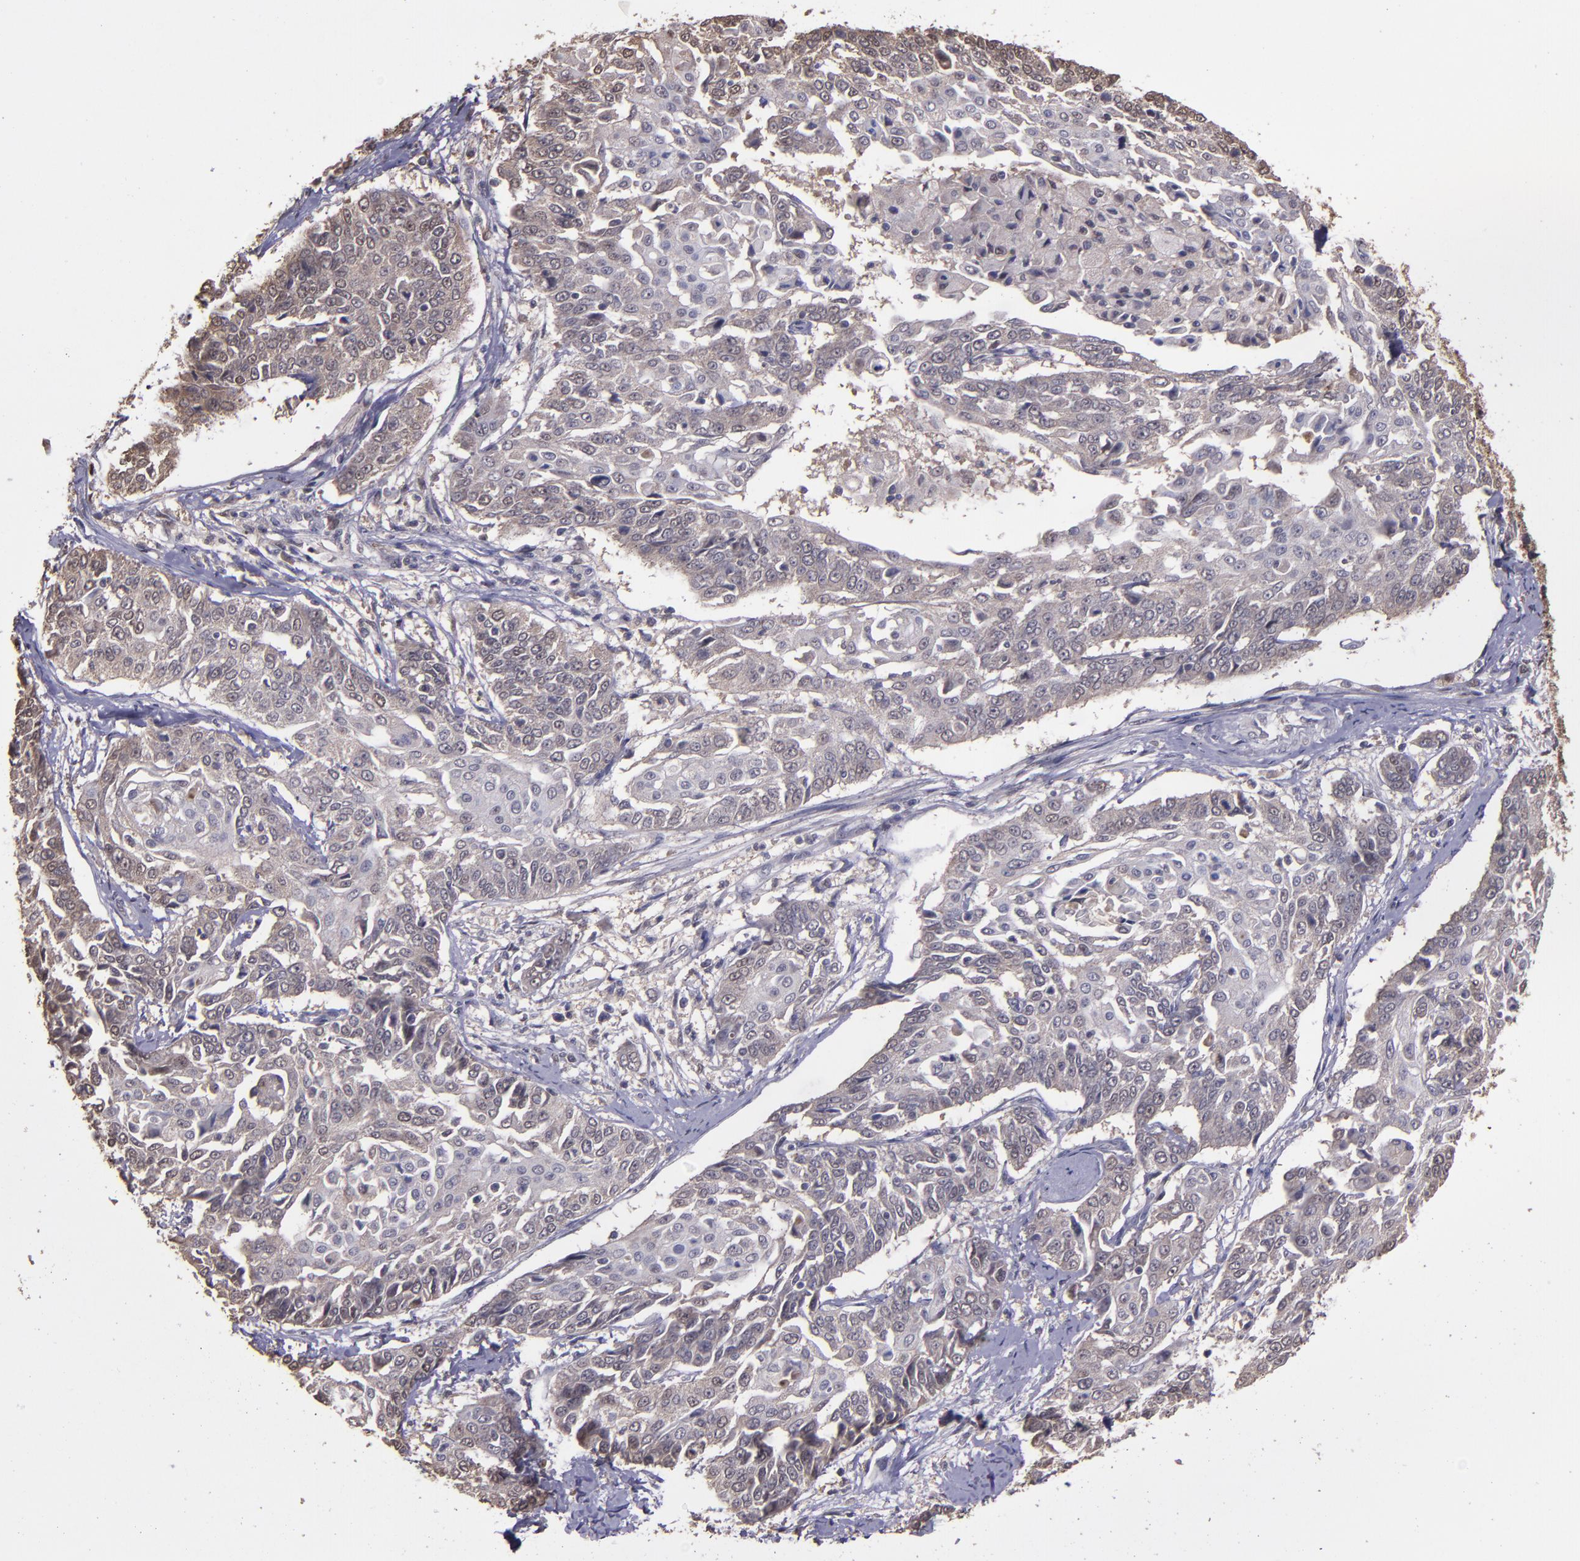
{"staining": {"intensity": "weak", "quantity": "25%-75%", "location": "cytoplasmic/membranous"}, "tissue": "cervical cancer", "cell_type": "Tumor cells", "image_type": "cancer", "snomed": [{"axis": "morphology", "description": "Squamous cell carcinoma, NOS"}, {"axis": "topography", "description": "Cervix"}], "caption": "Immunohistochemistry (IHC) image of neoplastic tissue: cervical squamous cell carcinoma stained using immunohistochemistry (IHC) demonstrates low levels of weak protein expression localized specifically in the cytoplasmic/membranous of tumor cells, appearing as a cytoplasmic/membranous brown color.", "gene": "SERPINF2", "patient": {"sex": "female", "age": 64}}